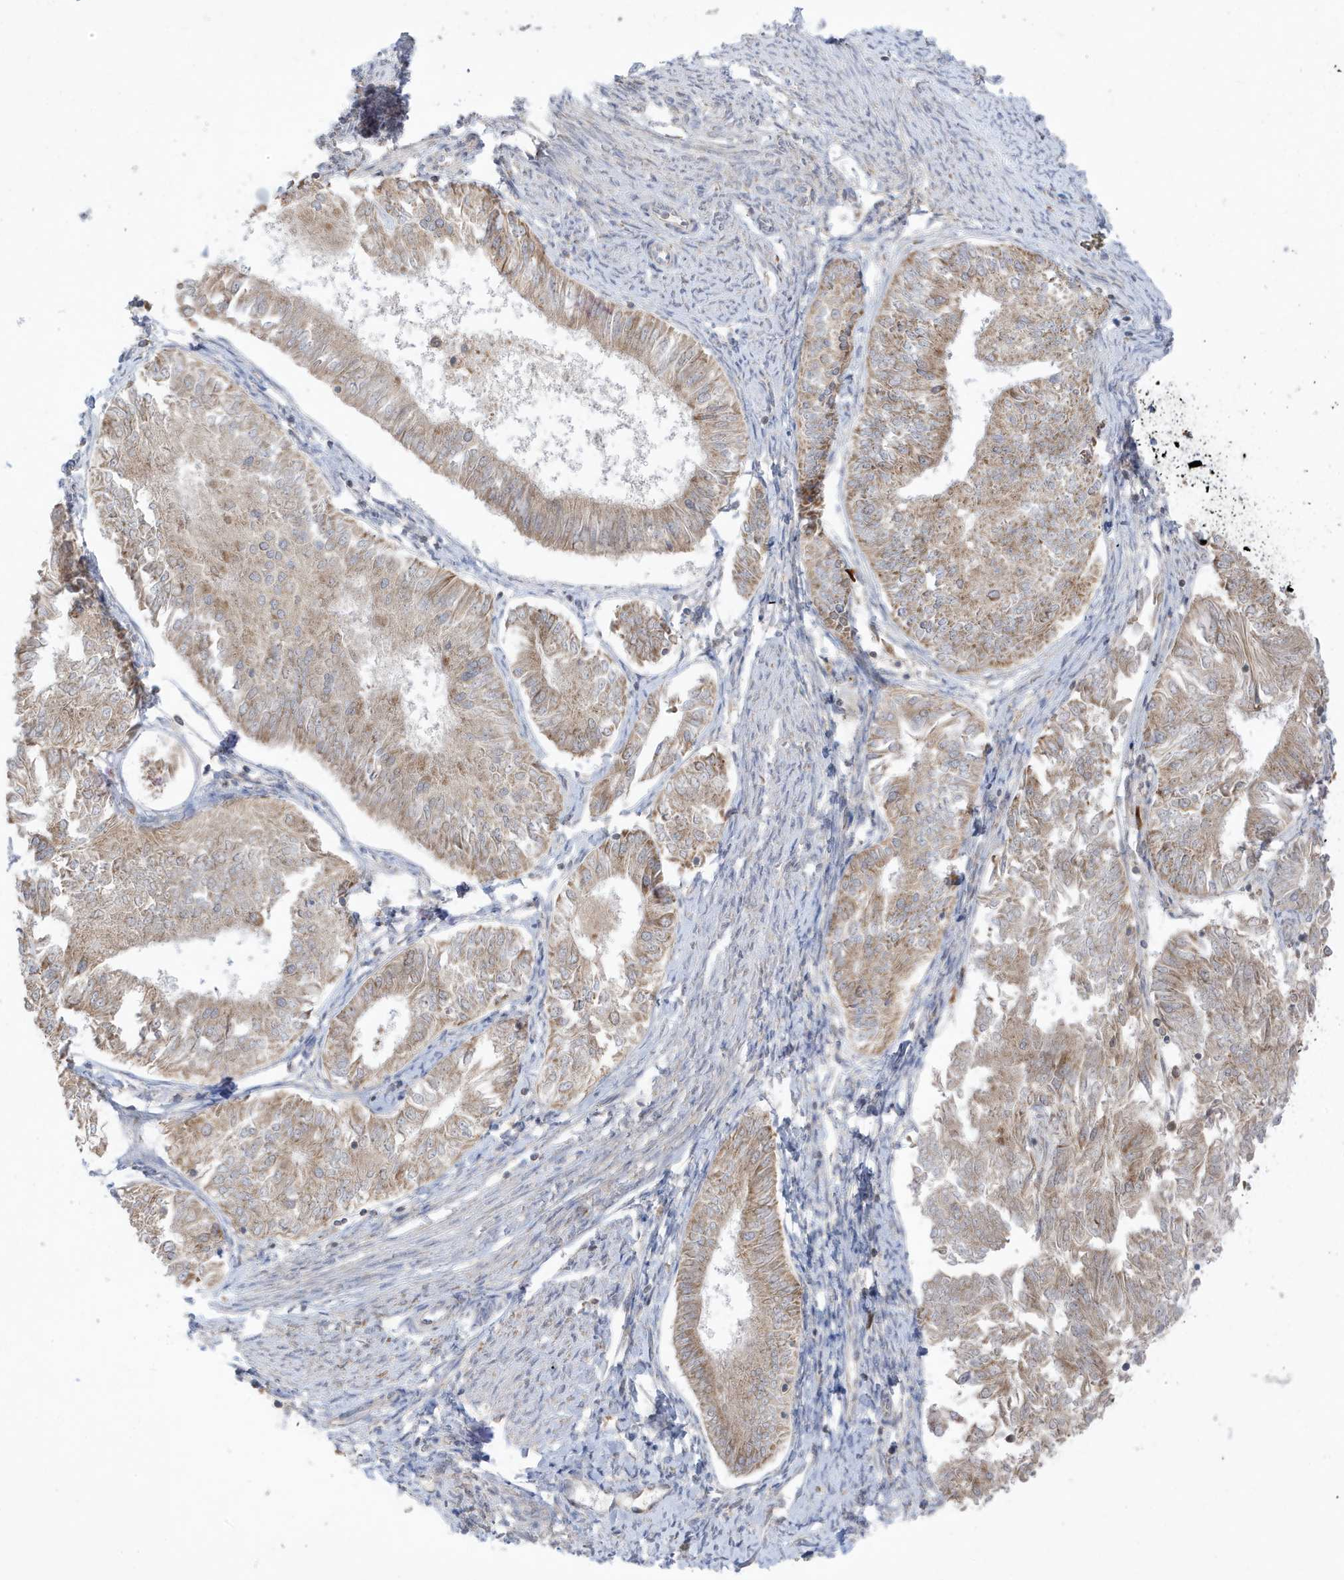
{"staining": {"intensity": "moderate", "quantity": "25%-75%", "location": "cytoplasmic/membranous"}, "tissue": "endometrial cancer", "cell_type": "Tumor cells", "image_type": "cancer", "snomed": [{"axis": "morphology", "description": "Adenocarcinoma, NOS"}, {"axis": "topography", "description": "Endometrium"}], "caption": "This is an image of IHC staining of endometrial cancer (adenocarcinoma), which shows moderate positivity in the cytoplasmic/membranous of tumor cells.", "gene": "NPPC", "patient": {"sex": "female", "age": 58}}